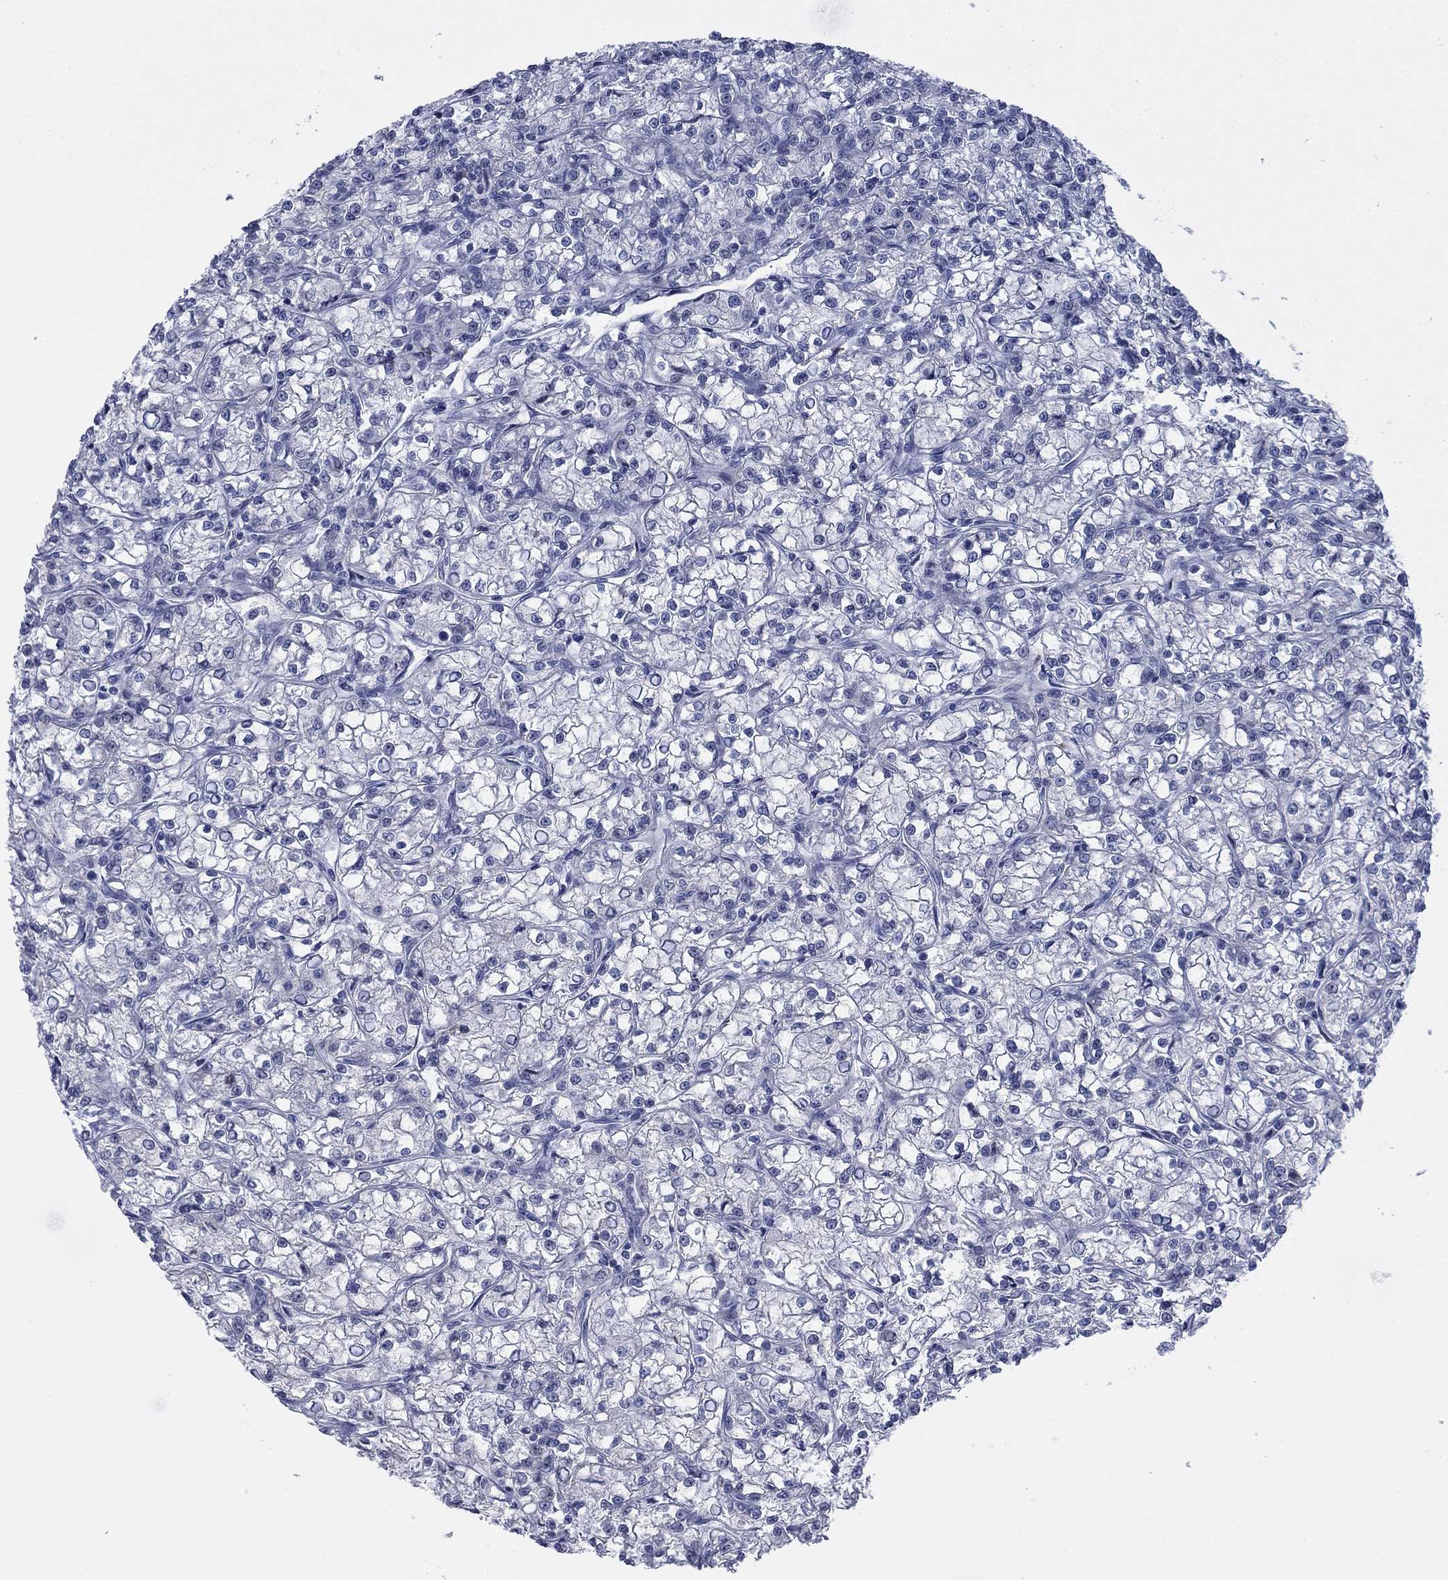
{"staining": {"intensity": "negative", "quantity": "none", "location": "none"}, "tissue": "renal cancer", "cell_type": "Tumor cells", "image_type": "cancer", "snomed": [{"axis": "morphology", "description": "Adenocarcinoma, NOS"}, {"axis": "topography", "description": "Kidney"}], "caption": "An immunohistochemistry micrograph of renal adenocarcinoma is shown. There is no staining in tumor cells of renal adenocarcinoma.", "gene": "DNAL1", "patient": {"sex": "female", "age": 59}}